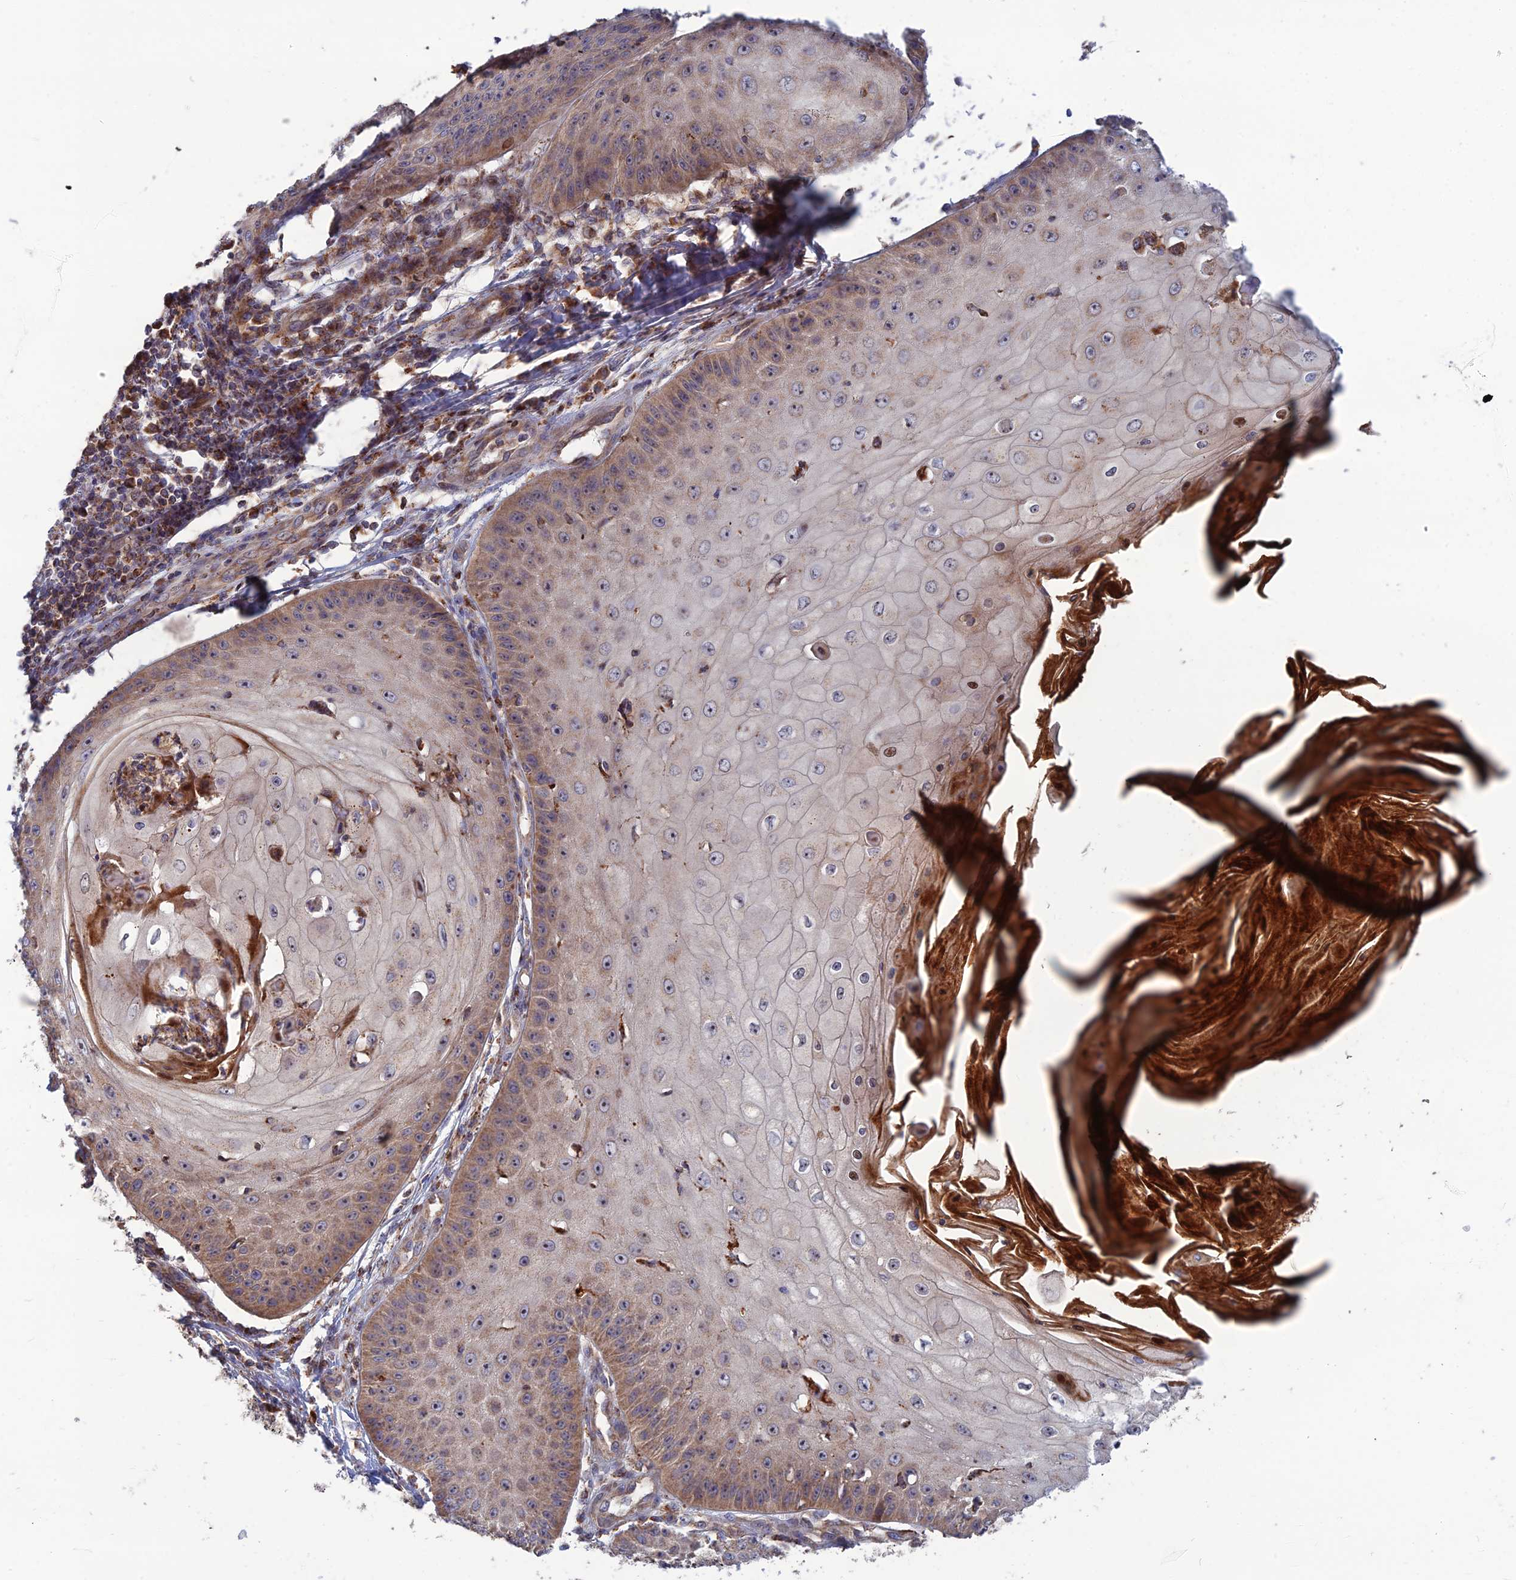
{"staining": {"intensity": "moderate", "quantity": "<25%", "location": "cytoplasmic/membranous"}, "tissue": "skin cancer", "cell_type": "Tumor cells", "image_type": "cancer", "snomed": [{"axis": "morphology", "description": "Squamous cell carcinoma, NOS"}, {"axis": "topography", "description": "Skin"}], "caption": "DAB (3,3'-diaminobenzidine) immunohistochemical staining of skin squamous cell carcinoma demonstrates moderate cytoplasmic/membranous protein expression in about <25% of tumor cells.", "gene": "RIC8B", "patient": {"sex": "male", "age": 70}}